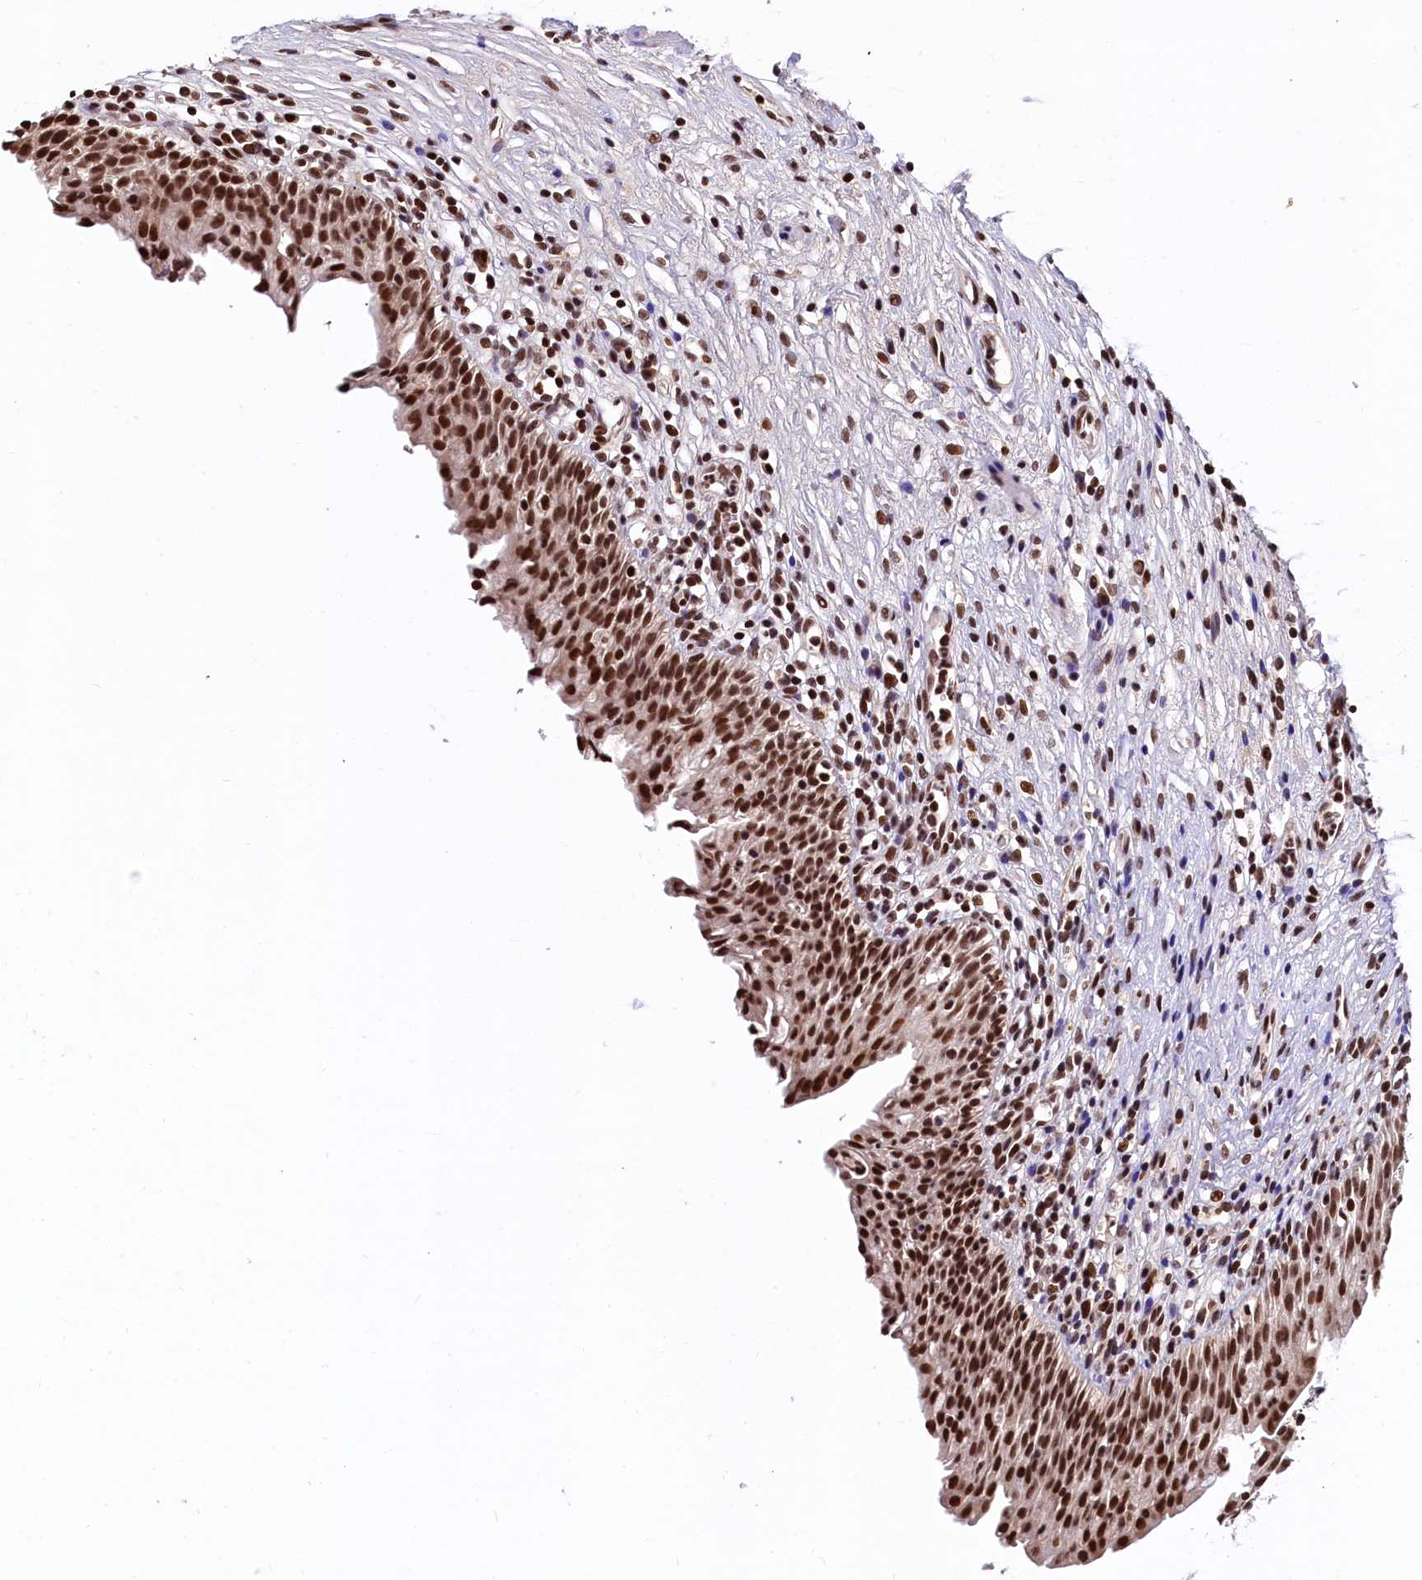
{"staining": {"intensity": "strong", "quantity": ">75%", "location": "nuclear"}, "tissue": "urinary bladder", "cell_type": "Urothelial cells", "image_type": "normal", "snomed": [{"axis": "morphology", "description": "Normal tissue, NOS"}, {"axis": "morphology", "description": "Inflammation, NOS"}, {"axis": "topography", "description": "Urinary bladder"}], "caption": "Urothelial cells exhibit strong nuclear expression in approximately >75% of cells in normal urinary bladder.", "gene": "FAM217B", "patient": {"sex": "male", "age": 63}}